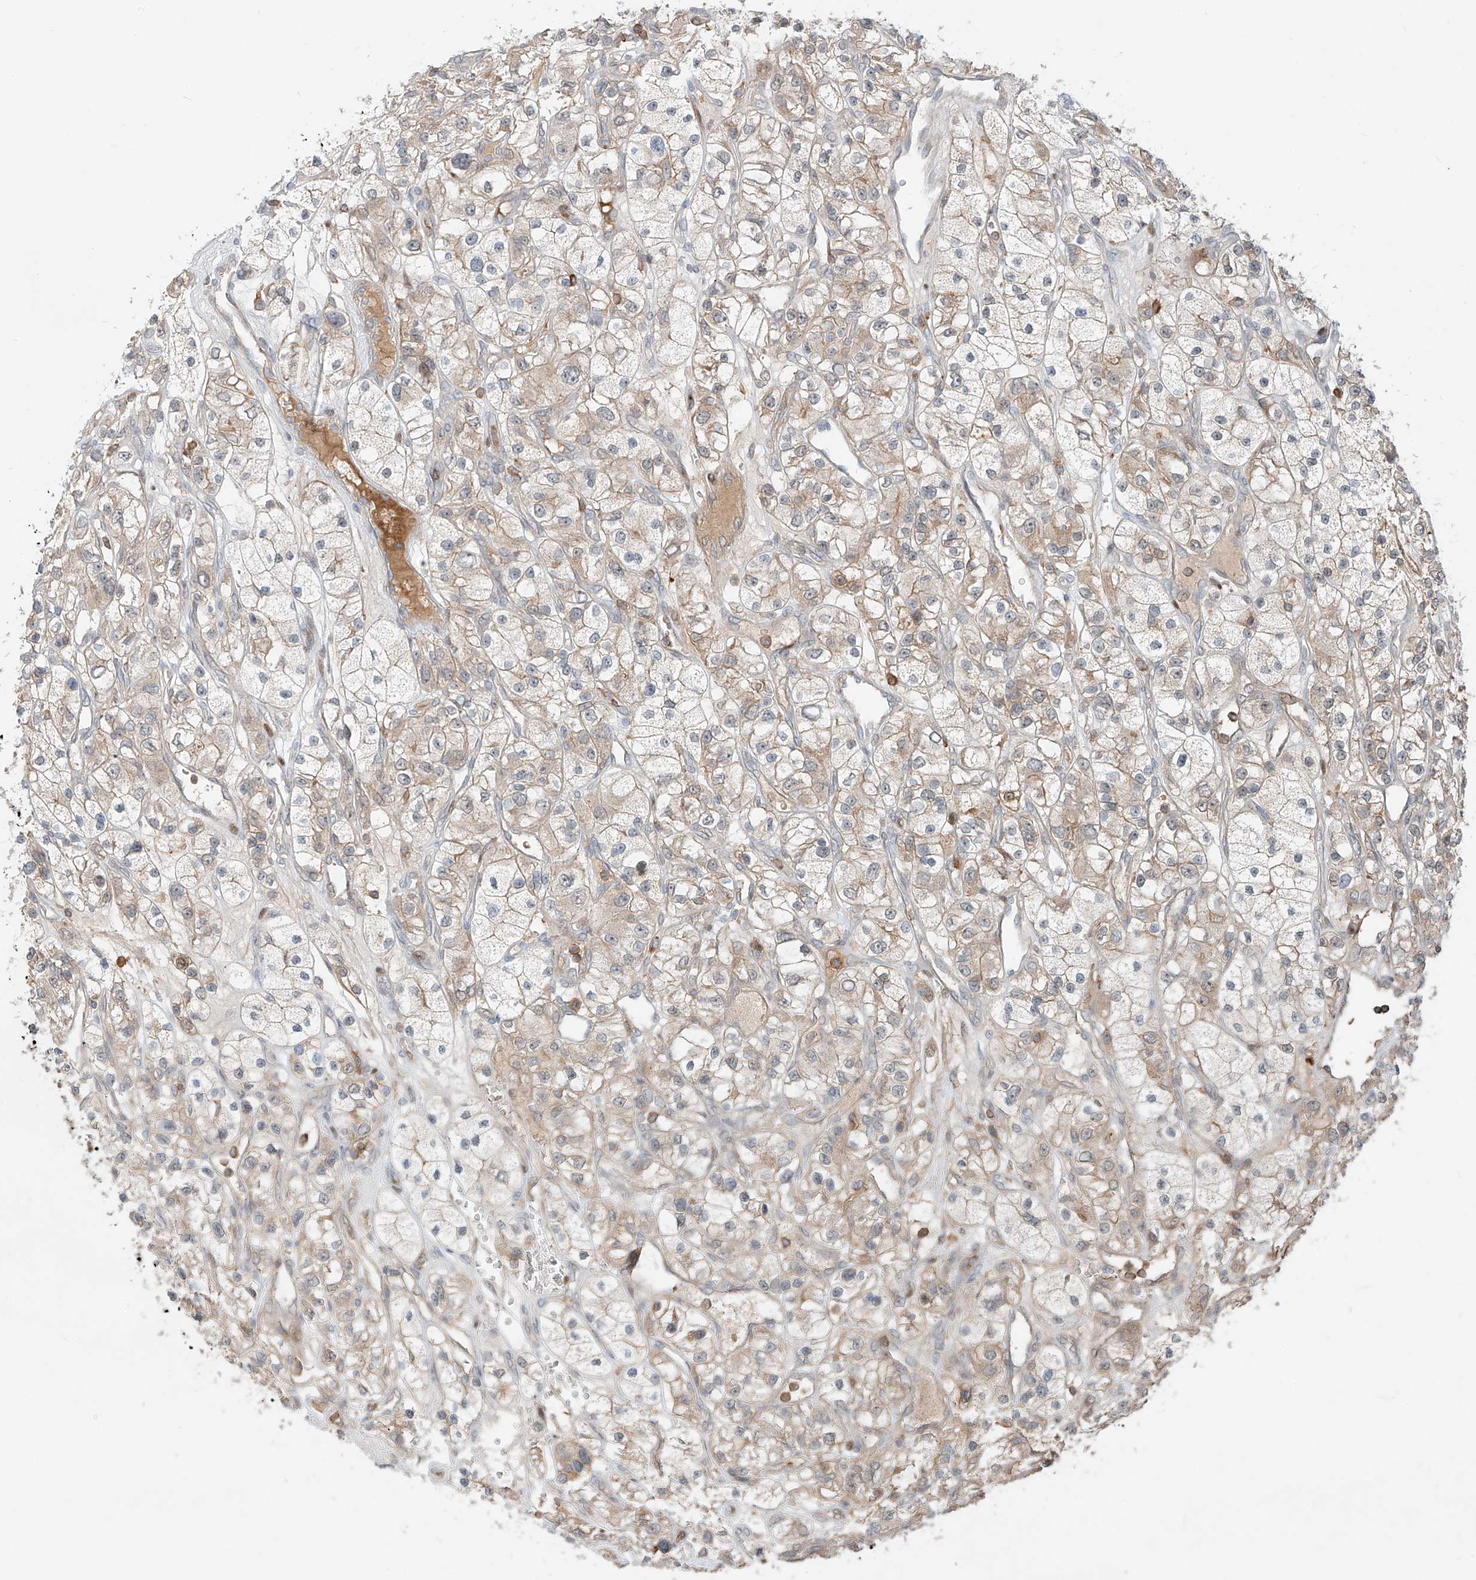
{"staining": {"intensity": "weak", "quantity": "25%-75%", "location": "cytoplasmic/membranous"}, "tissue": "renal cancer", "cell_type": "Tumor cells", "image_type": "cancer", "snomed": [{"axis": "morphology", "description": "Adenocarcinoma, NOS"}, {"axis": "topography", "description": "Kidney"}], "caption": "Tumor cells demonstrate low levels of weak cytoplasmic/membranous expression in about 25%-75% of cells in renal cancer (adenocarcinoma).", "gene": "CEP162", "patient": {"sex": "female", "age": 57}}